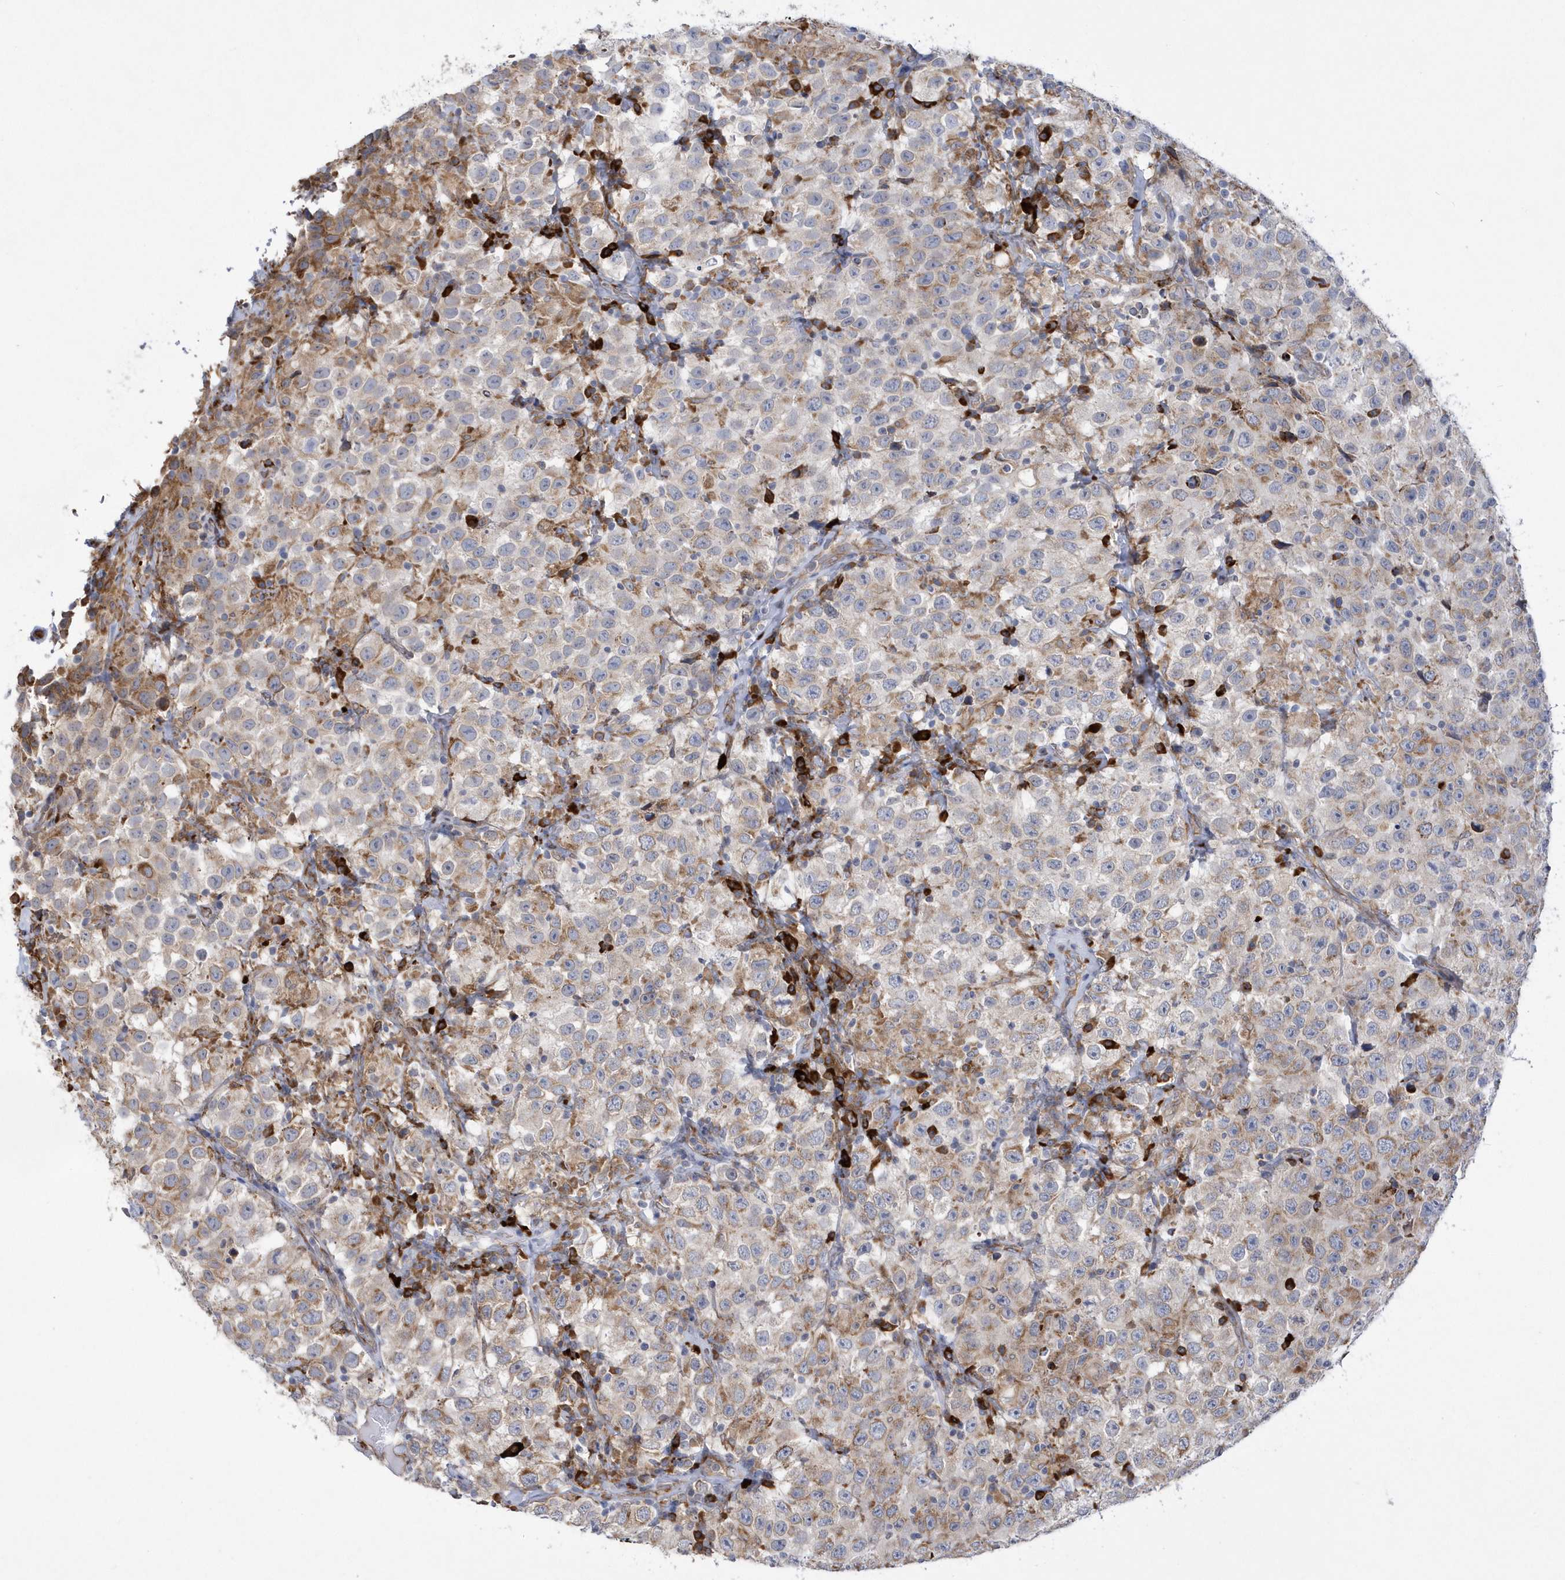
{"staining": {"intensity": "moderate", "quantity": "<25%", "location": "cytoplasmic/membranous"}, "tissue": "testis cancer", "cell_type": "Tumor cells", "image_type": "cancer", "snomed": [{"axis": "morphology", "description": "Seminoma, NOS"}, {"axis": "topography", "description": "Testis"}], "caption": "This is an image of immunohistochemistry staining of seminoma (testis), which shows moderate staining in the cytoplasmic/membranous of tumor cells.", "gene": "MED31", "patient": {"sex": "male", "age": 41}}